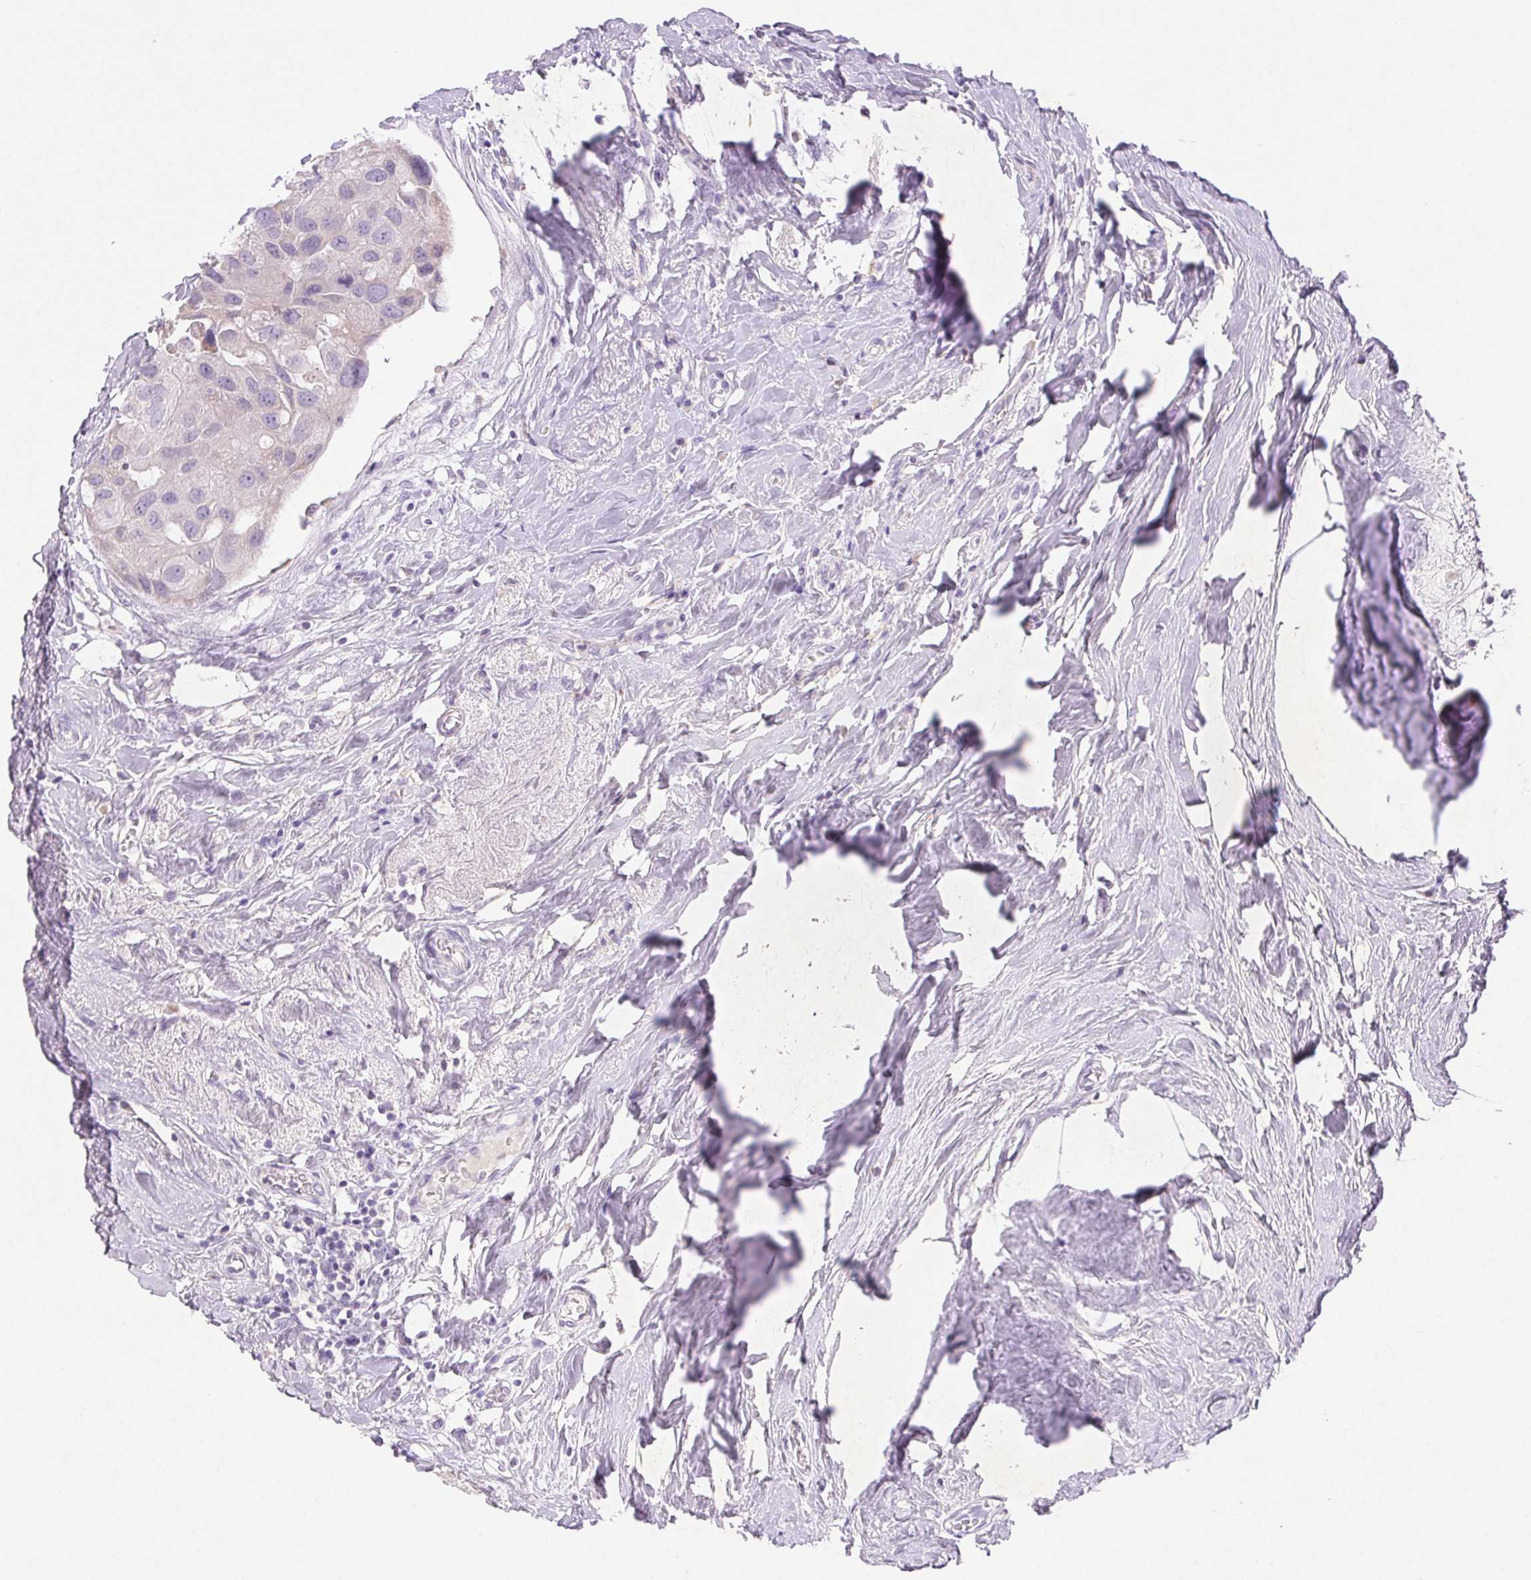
{"staining": {"intensity": "negative", "quantity": "none", "location": "none"}, "tissue": "breast cancer", "cell_type": "Tumor cells", "image_type": "cancer", "snomed": [{"axis": "morphology", "description": "Duct carcinoma"}, {"axis": "topography", "description": "Breast"}], "caption": "Immunohistochemistry photomicrograph of human breast cancer (infiltrating ductal carcinoma) stained for a protein (brown), which demonstrates no expression in tumor cells.", "gene": "ARHGAP11B", "patient": {"sex": "female", "age": 43}}